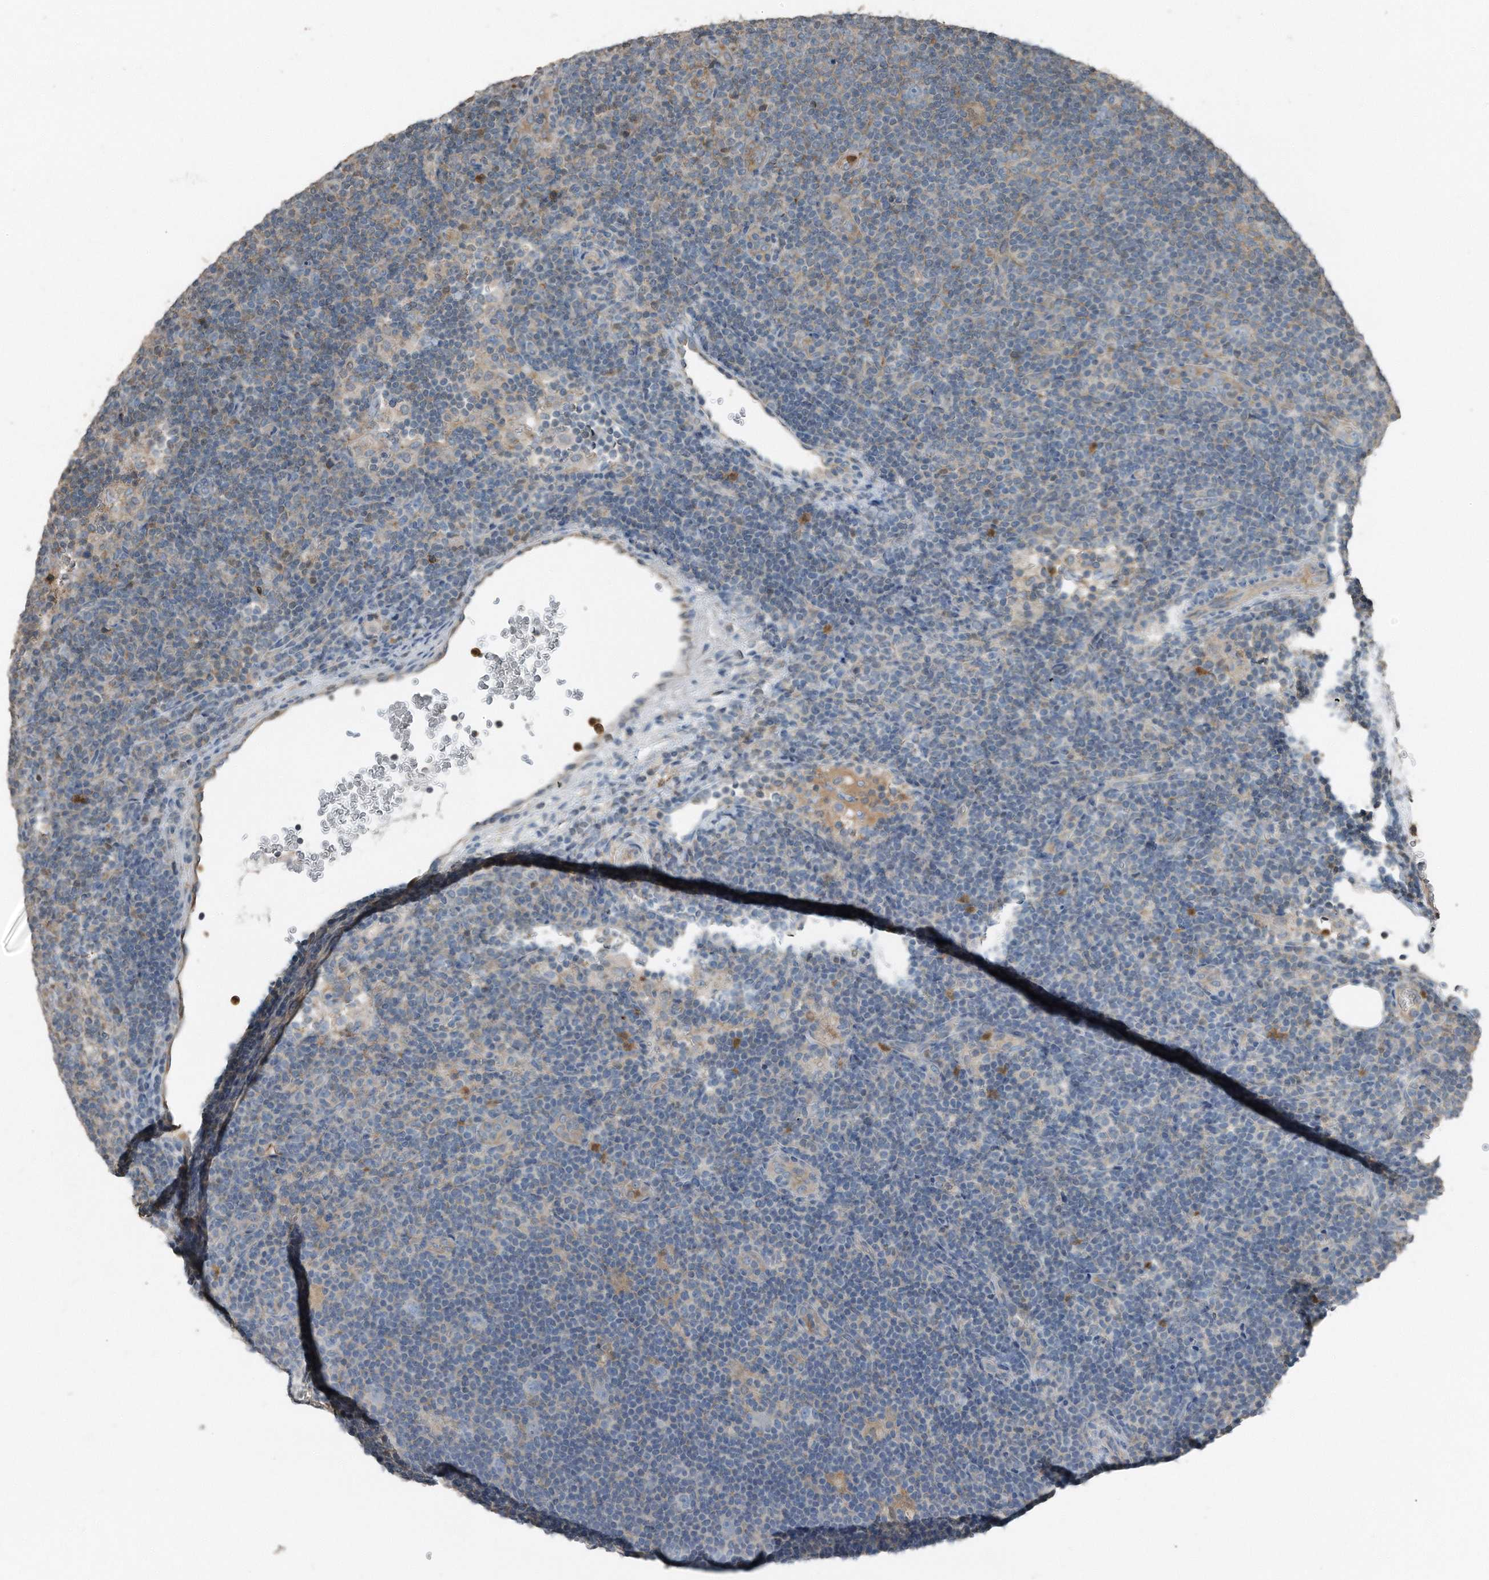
{"staining": {"intensity": "negative", "quantity": "none", "location": "none"}, "tissue": "lymphoma", "cell_type": "Tumor cells", "image_type": "cancer", "snomed": [{"axis": "morphology", "description": "Hodgkin's disease, NOS"}, {"axis": "topography", "description": "Lymph node"}], "caption": "The photomicrograph shows no staining of tumor cells in lymphoma.", "gene": "C9", "patient": {"sex": "female", "age": 57}}